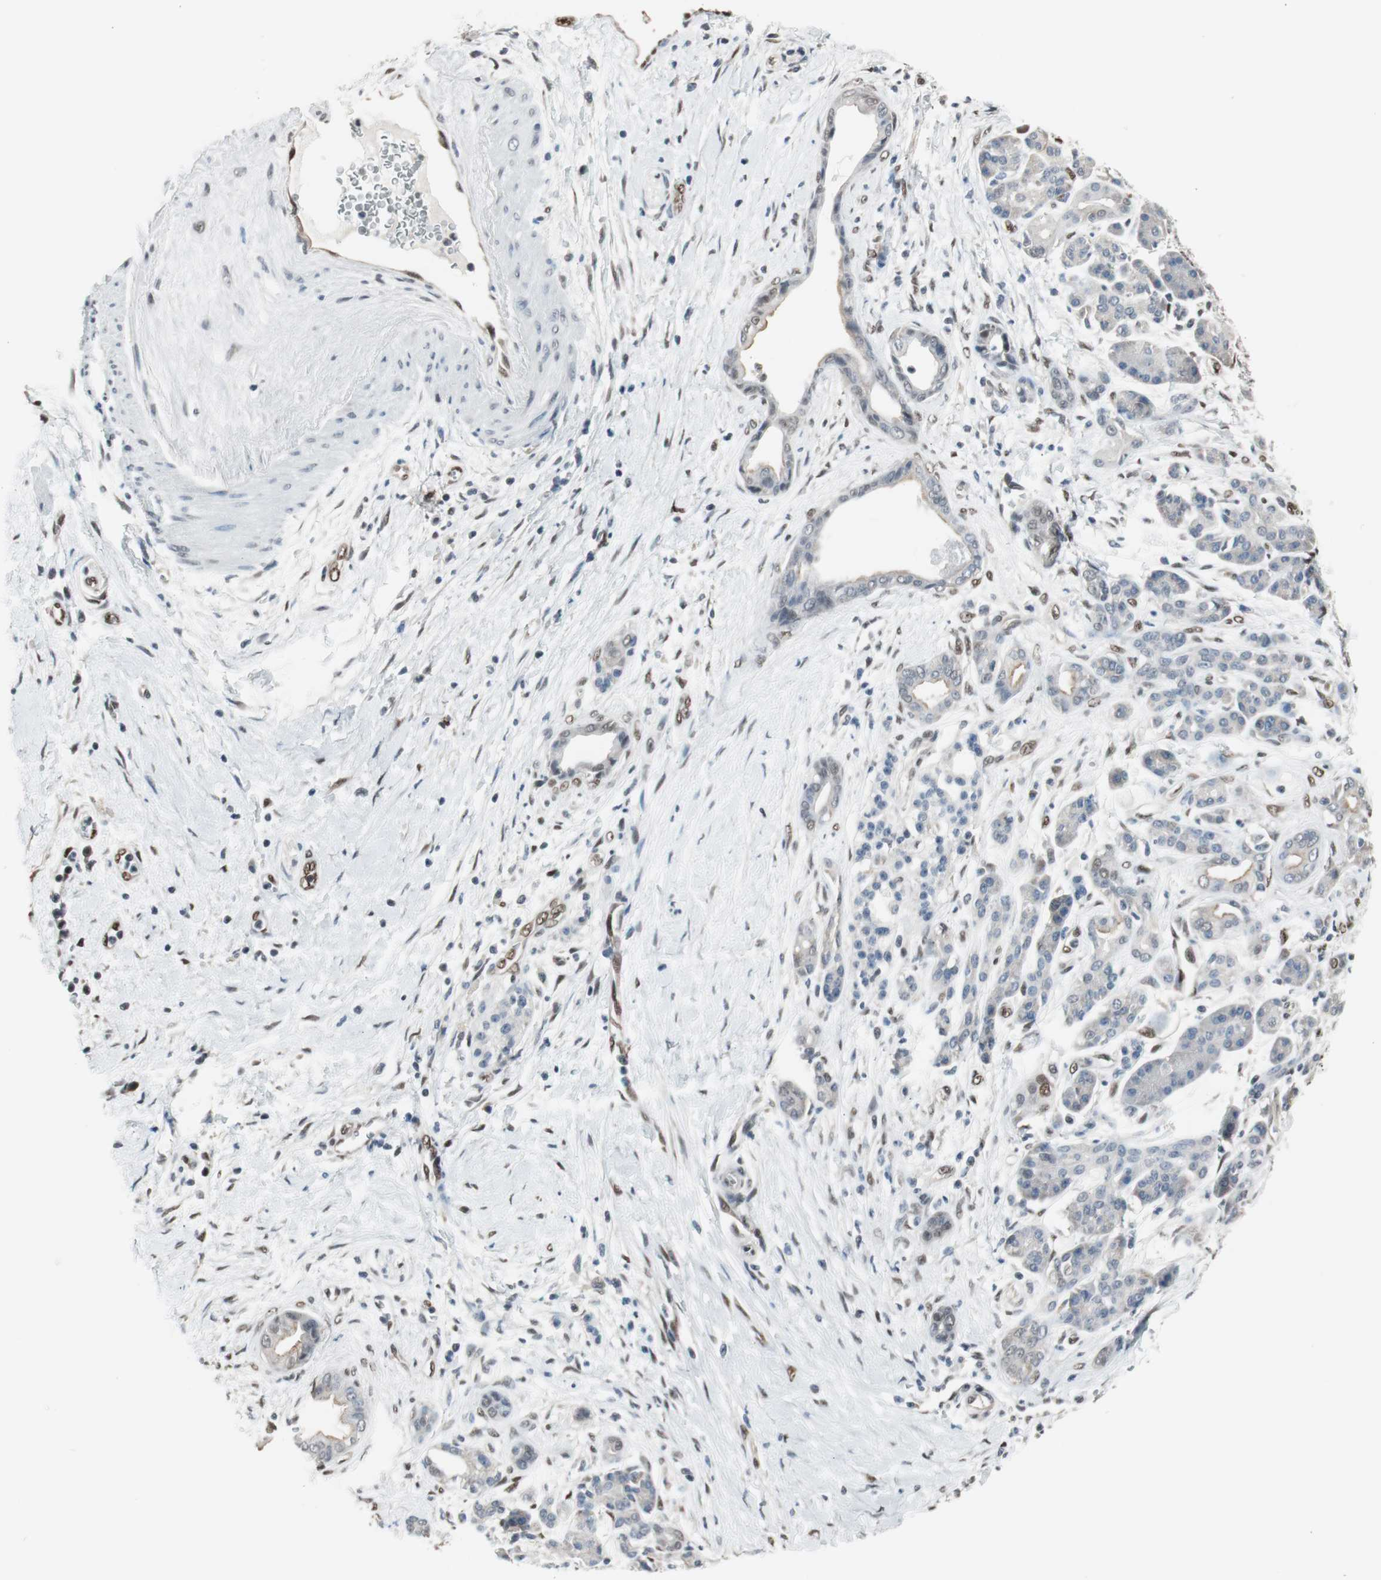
{"staining": {"intensity": "moderate", "quantity": "<25%", "location": "nuclear"}, "tissue": "pancreatic cancer", "cell_type": "Tumor cells", "image_type": "cancer", "snomed": [{"axis": "morphology", "description": "Adenocarcinoma, NOS"}, {"axis": "topography", "description": "Pancreas"}], "caption": "A brown stain shows moderate nuclear expression of a protein in human adenocarcinoma (pancreatic) tumor cells.", "gene": "PML", "patient": {"sex": "male", "age": 59}}